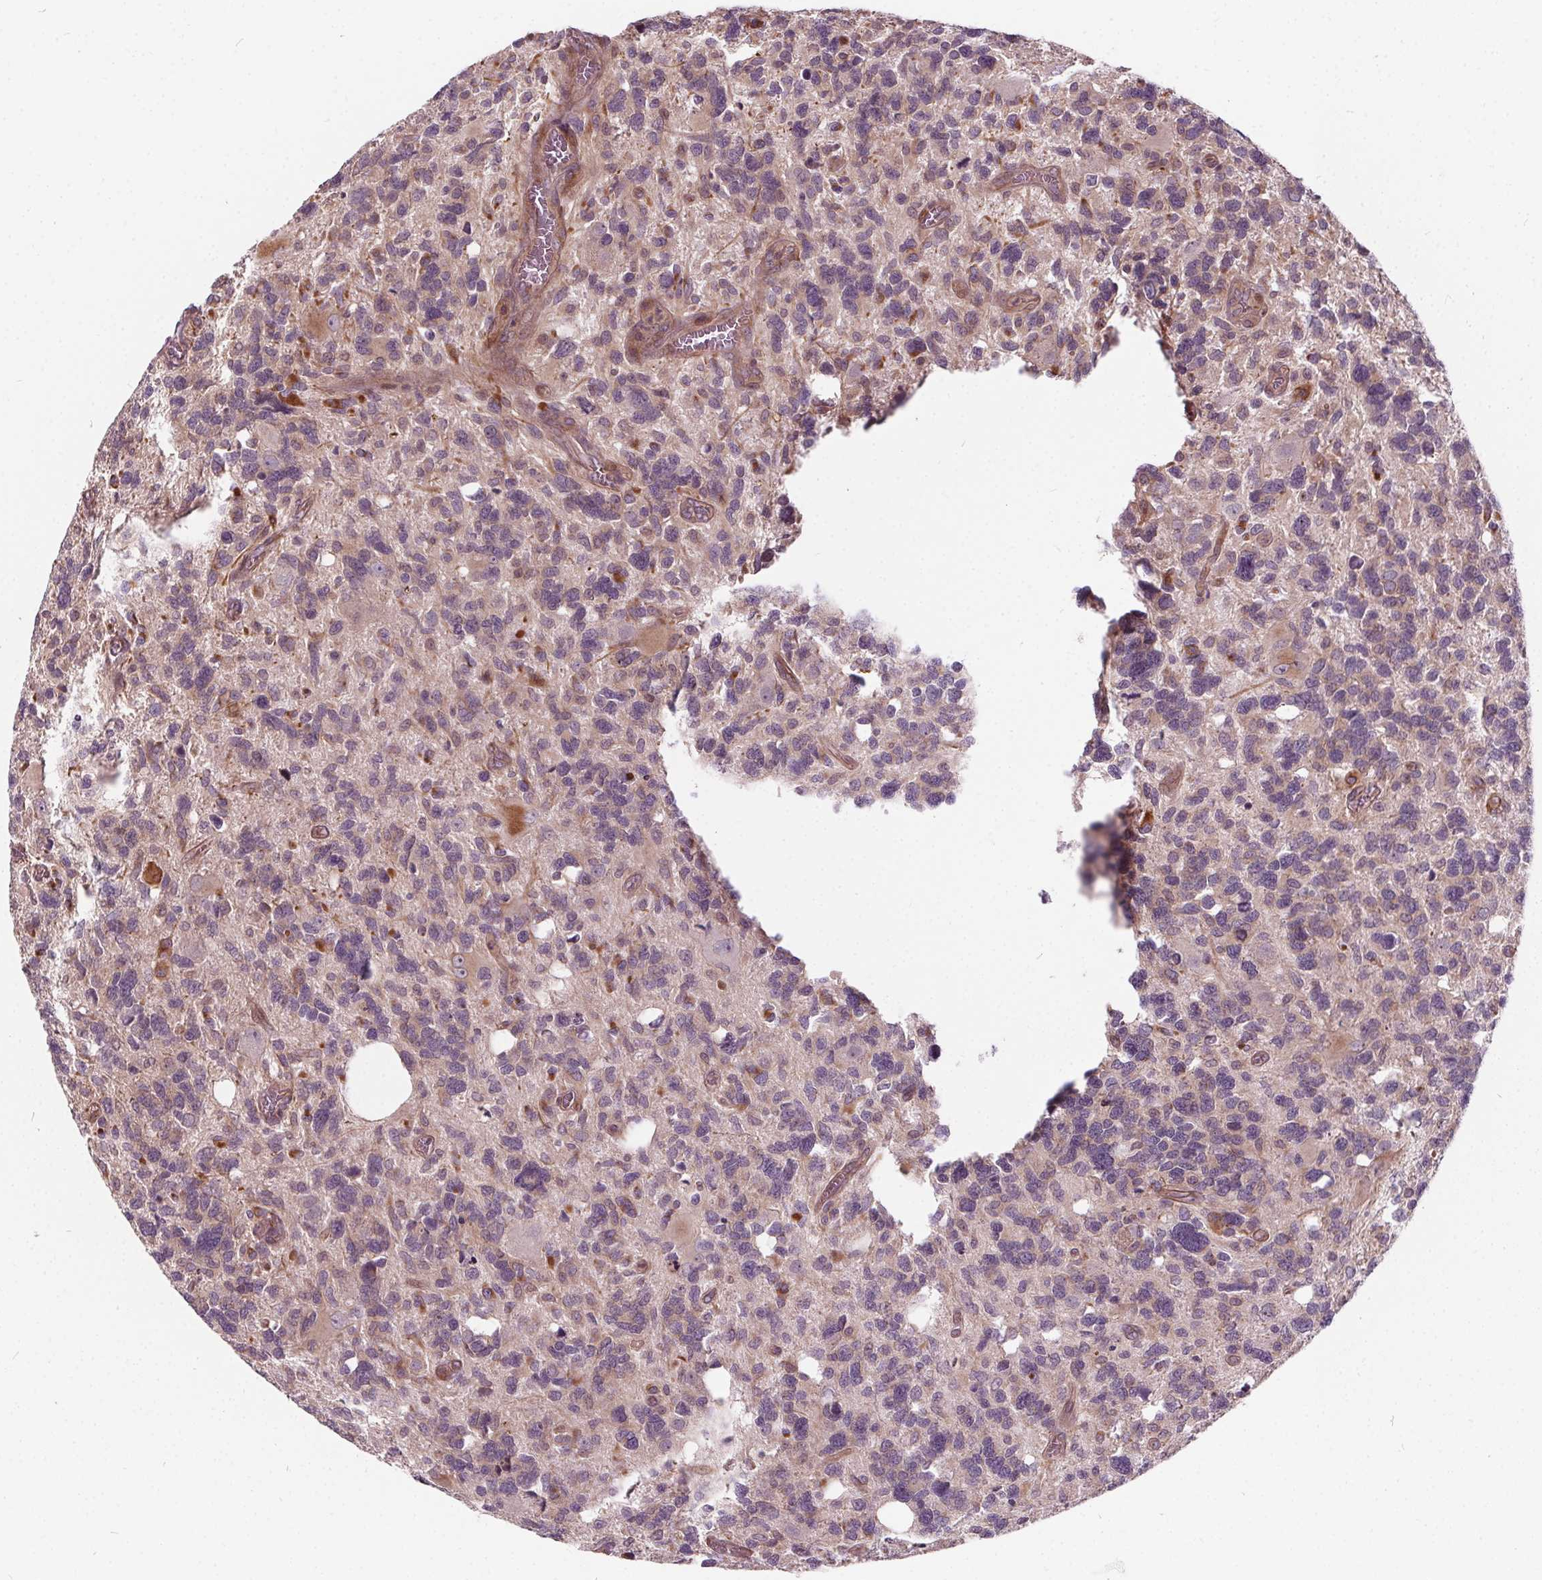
{"staining": {"intensity": "weak", "quantity": "<25%", "location": "cytoplasmic/membranous"}, "tissue": "glioma", "cell_type": "Tumor cells", "image_type": "cancer", "snomed": [{"axis": "morphology", "description": "Glioma, malignant, High grade"}, {"axis": "topography", "description": "Brain"}], "caption": "Photomicrograph shows no significant protein positivity in tumor cells of malignant high-grade glioma.", "gene": "INPP5E", "patient": {"sex": "male", "age": 49}}